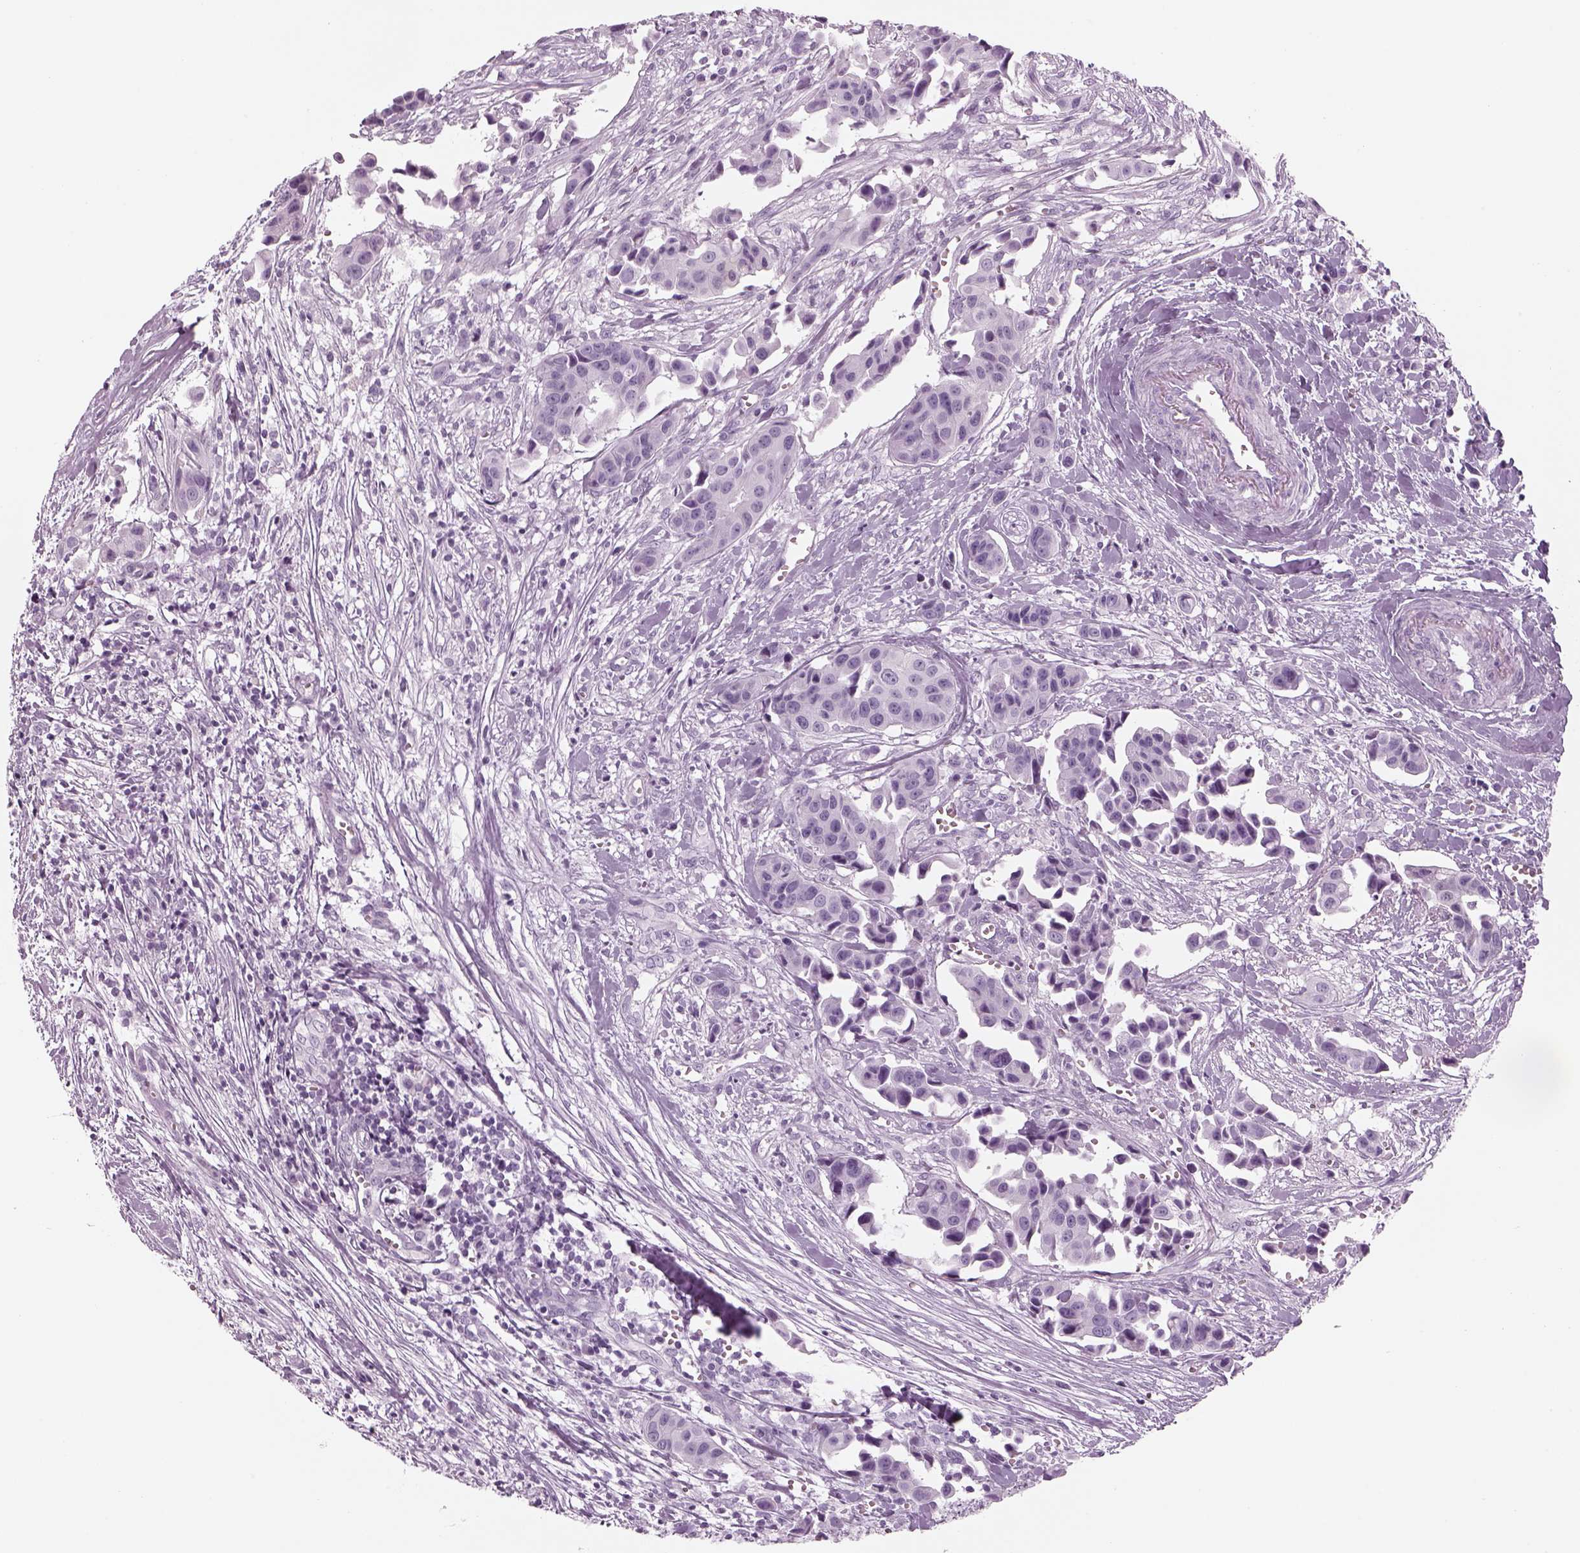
{"staining": {"intensity": "negative", "quantity": "none", "location": "none"}, "tissue": "head and neck cancer", "cell_type": "Tumor cells", "image_type": "cancer", "snomed": [{"axis": "morphology", "description": "Adenocarcinoma, NOS"}, {"axis": "topography", "description": "Head-Neck"}], "caption": "The immunohistochemistry (IHC) histopathology image has no significant staining in tumor cells of head and neck adenocarcinoma tissue.", "gene": "SAG", "patient": {"sex": "male", "age": 76}}